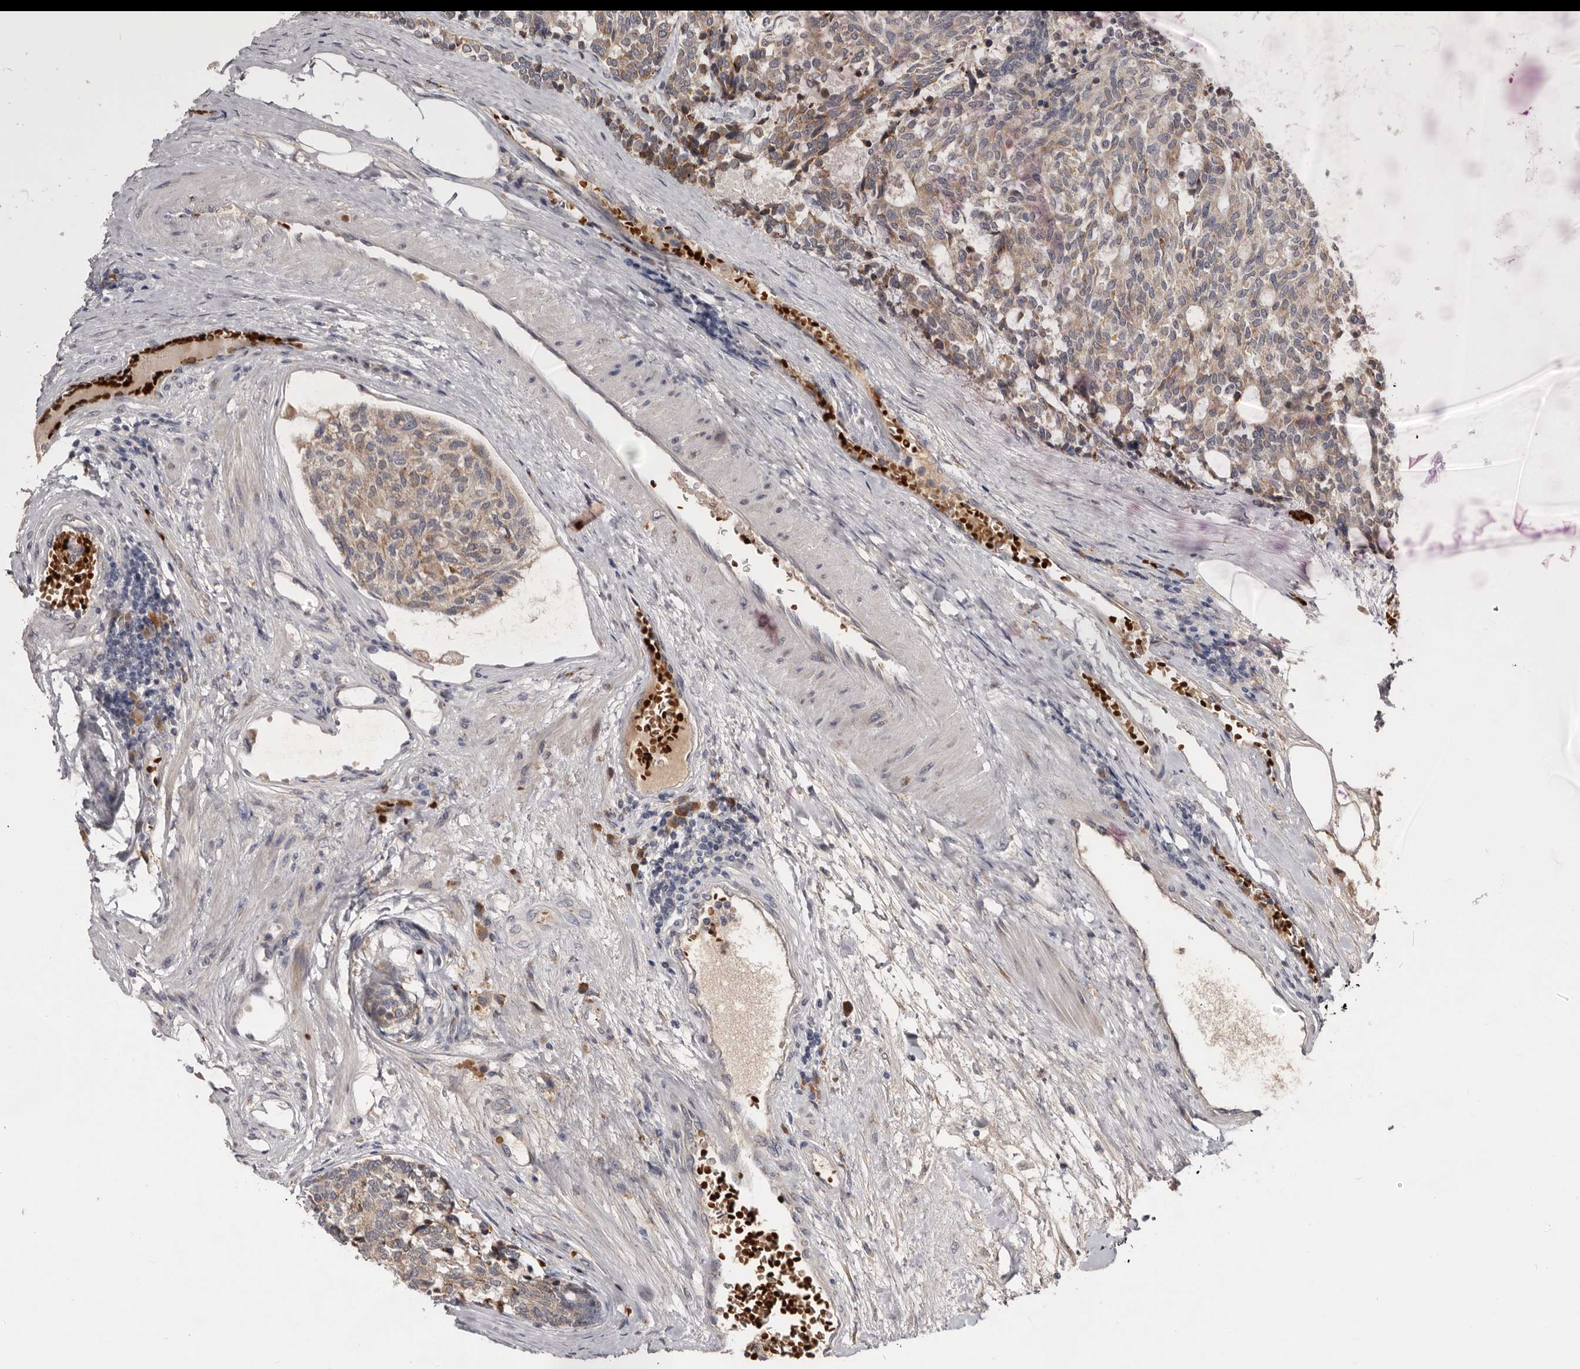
{"staining": {"intensity": "weak", "quantity": "25%-75%", "location": "cytoplasmic/membranous"}, "tissue": "carcinoid", "cell_type": "Tumor cells", "image_type": "cancer", "snomed": [{"axis": "morphology", "description": "Carcinoid, malignant, NOS"}, {"axis": "topography", "description": "Pancreas"}], "caption": "Carcinoid tissue shows weak cytoplasmic/membranous staining in about 25%-75% of tumor cells", "gene": "NENF", "patient": {"sex": "female", "age": 54}}